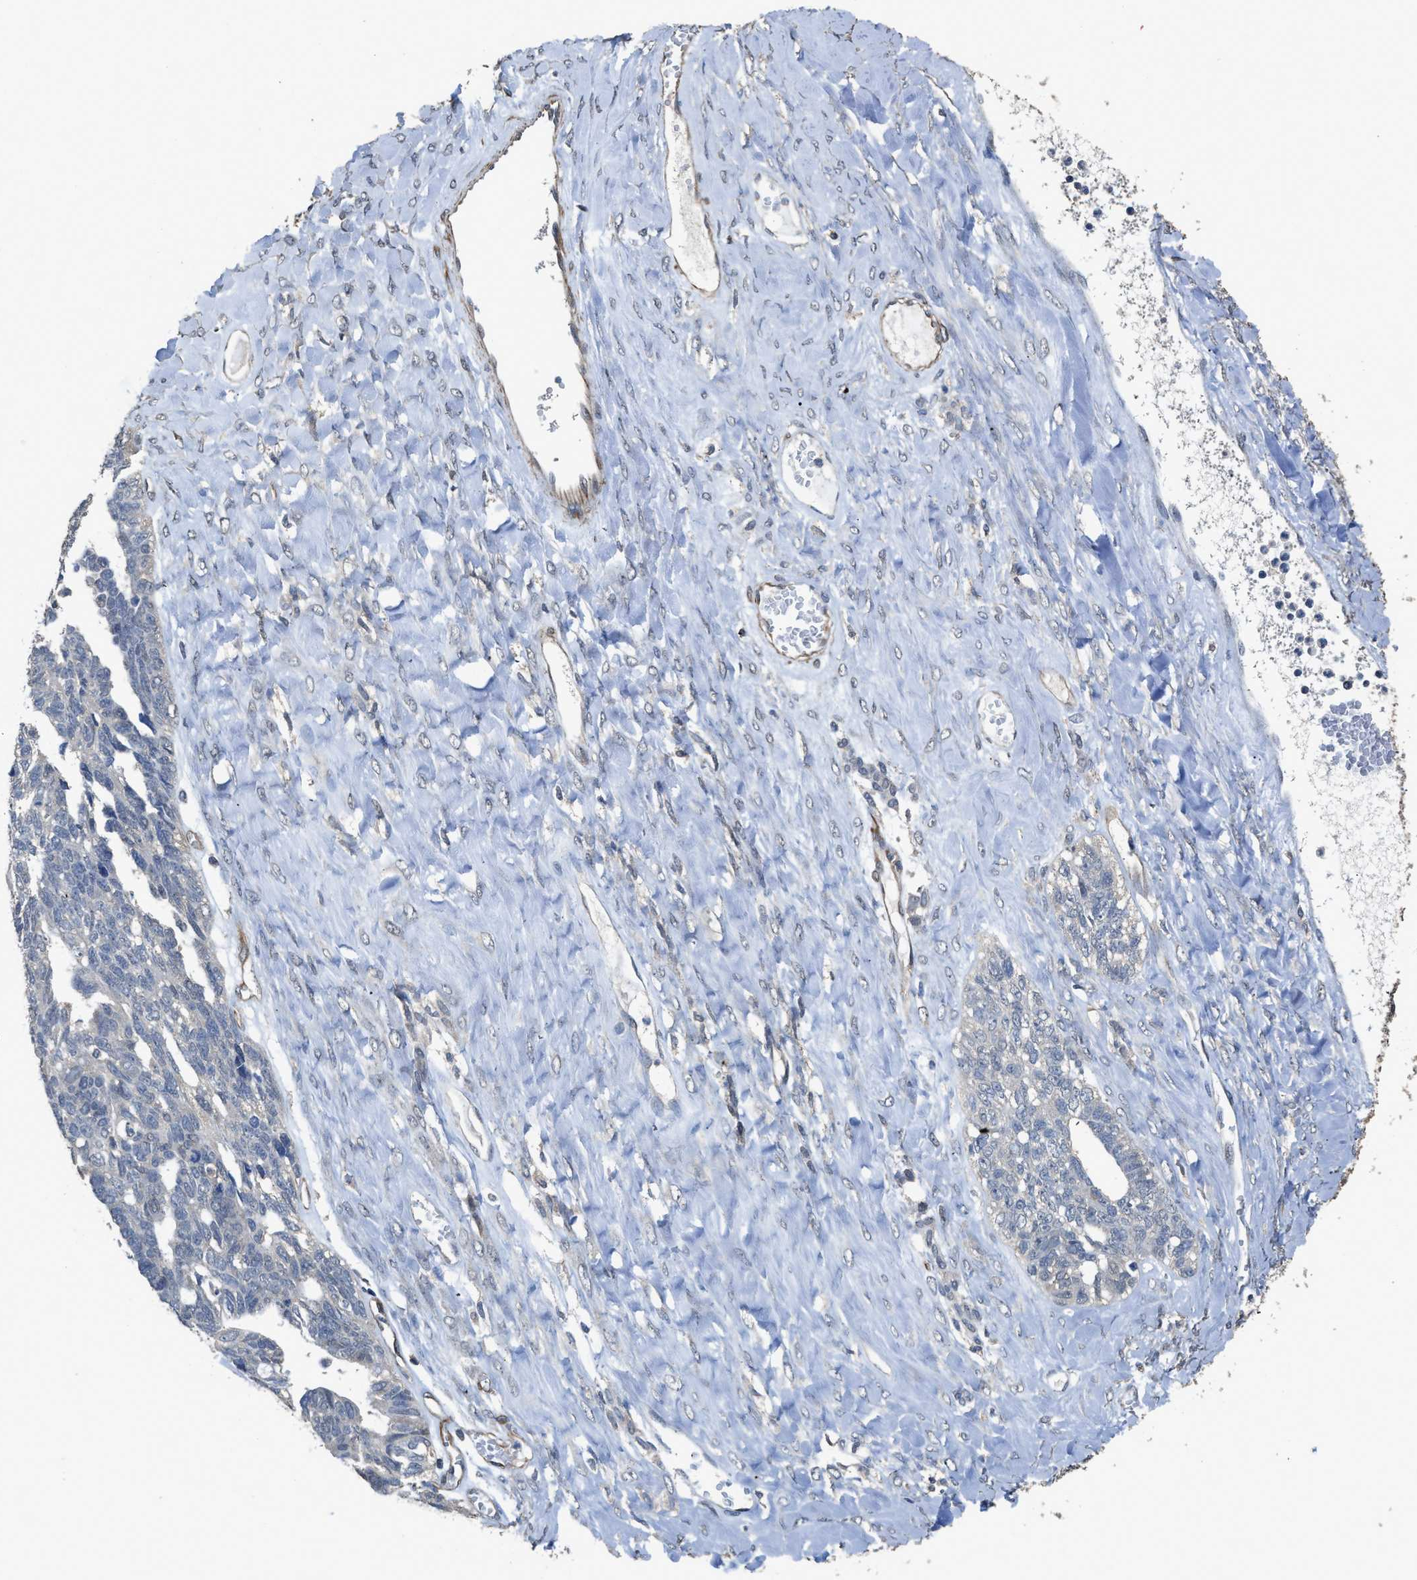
{"staining": {"intensity": "negative", "quantity": "none", "location": "none"}, "tissue": "ovarian cancer", "cell_type": "Tumor cells", "image_type": "cancer", "snomed": [{"axis": "morphology", "description": "Cystadenocarcinoma, serous, NOS"}, {"axis": "topography", "description": "Ovary"}], "caption": "A high-resolution micrograph shows immunohistochemistry staining of ovarian cancer (serous cystadenocarcinoma), which demonstrates no significant positivity in tumor cells. (DAB IHC visualized using brightfield microscopy, high magnification).", "gene": "SYNM", "patient": {"sex": "female", "age": 79}}